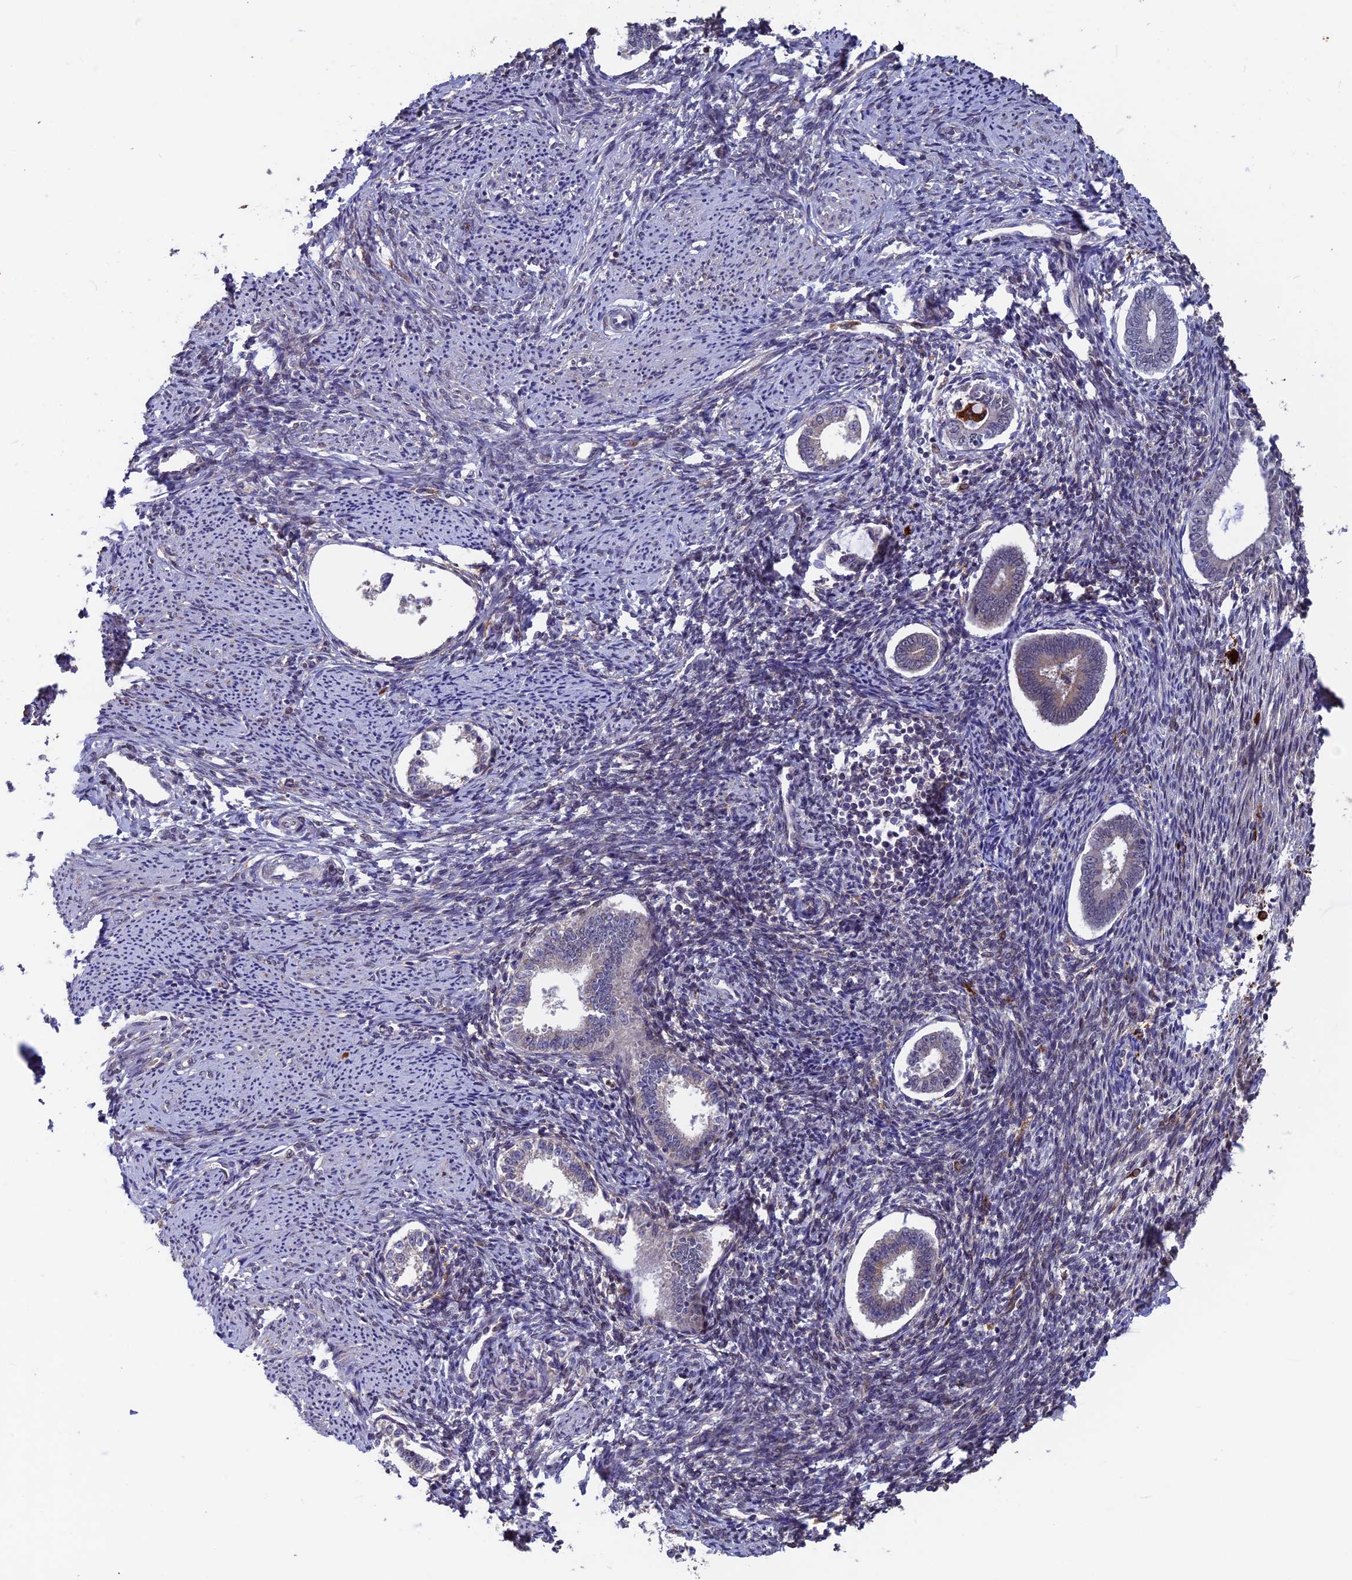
{"staining": {"intensity": "negative", "quantity": "none", "location": "none"}, "tissue": "endometrium", "cell_type": "Cells in endometrial stroma", "image_type": "normal", "snomed": [{"axis": "morphology", "description": "Normal tissue, NOS"}, {"axis": "topography", "description": "Endometrium"}], "caption": "IHC image of normal endometrium: human endometrium stained with DAB reveals no significant protein positivity in cells in endometrial stroma. The staining is performed using DAB (3,3'-diaminobenzidine) brown chromogen with nuclei counter-stained in using hematoxylin.", "gene": "MAST2", "patient": {"sex": "female", "age": 56}}